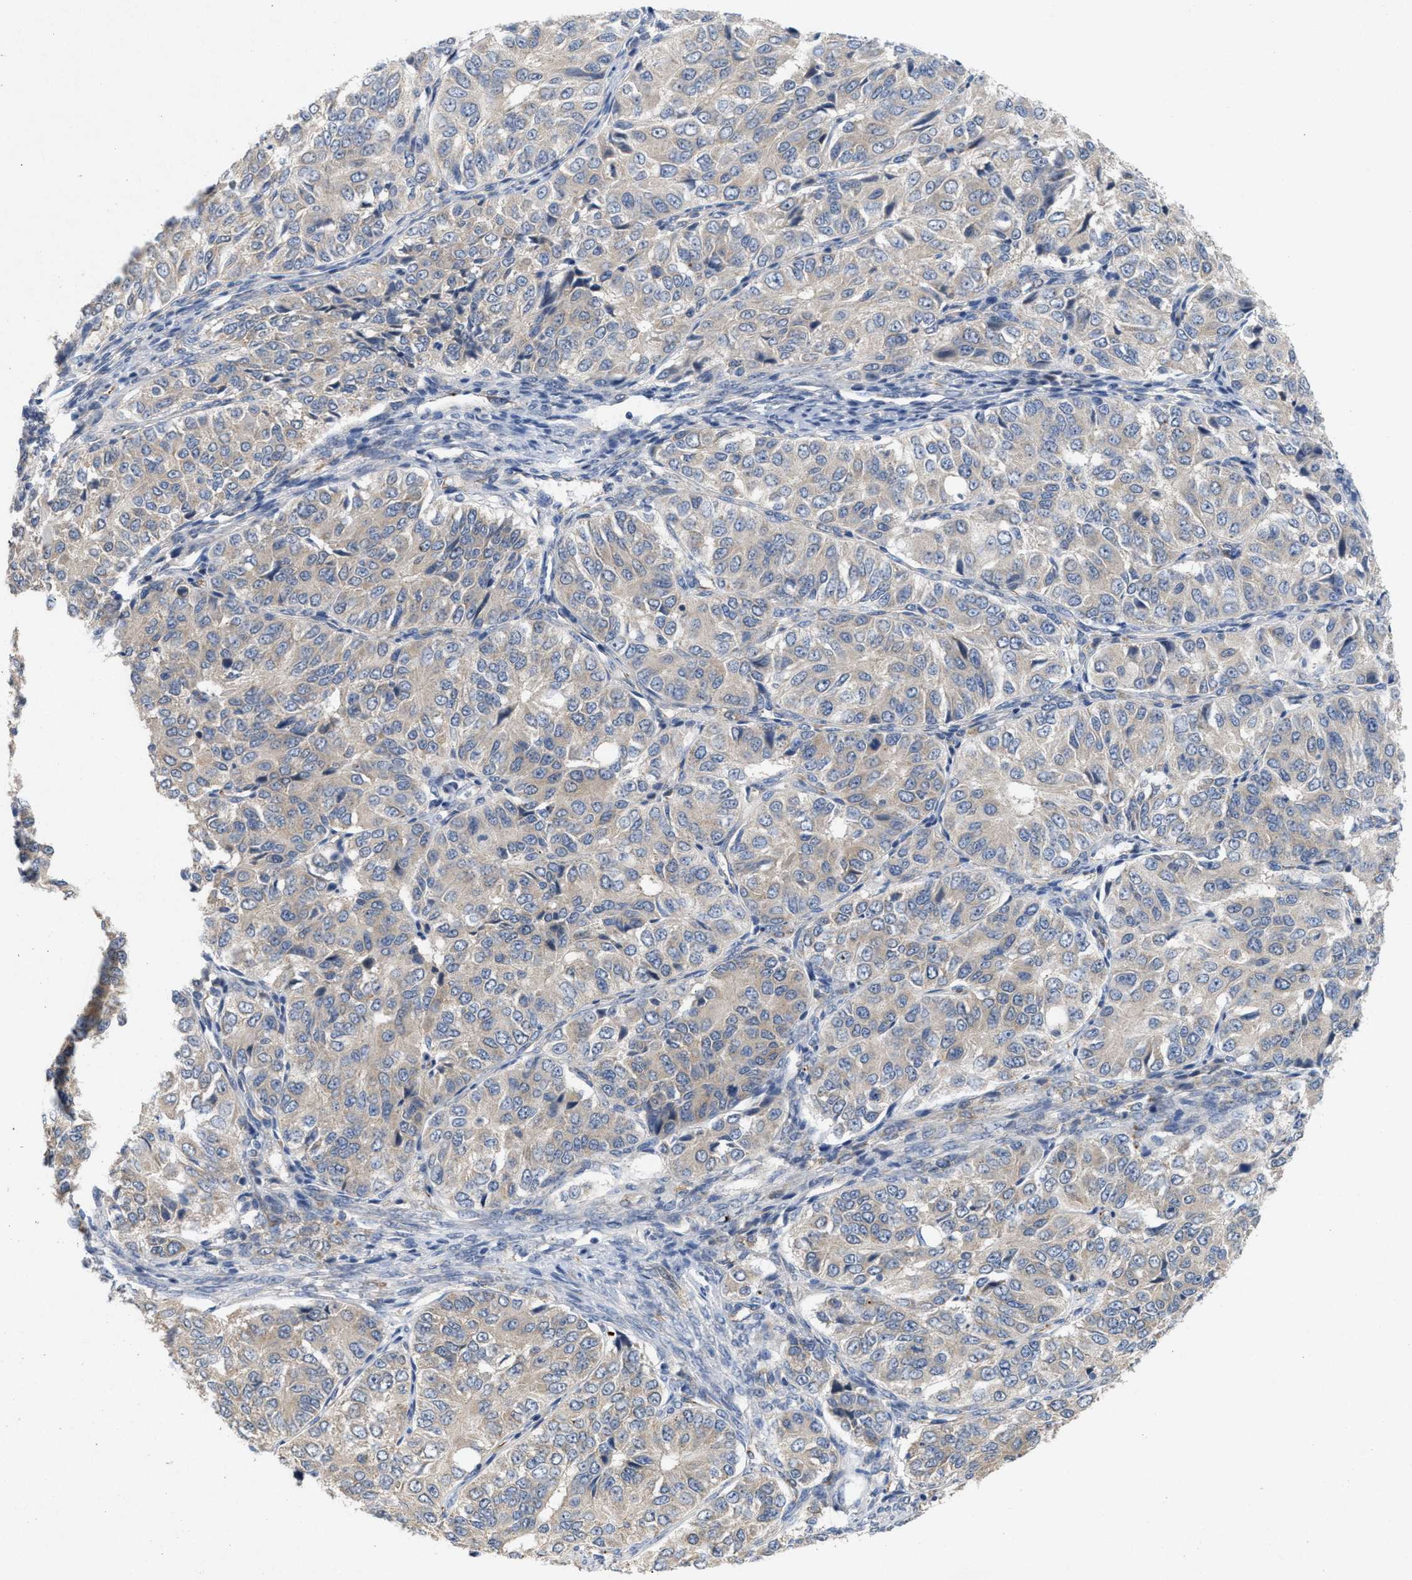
{"staining": {"intensity": "weak", "quantity": "25%-75%", "location": "cytoplasmic/membranous"}, "tissue": "ovarian cancer", "cell_type": "Tumor cells", "image_type": "cancer", "snomed": [{"axis": "morphology", "description": "Carcinoma, endometroid"}, {"axis": "topography", "description": "Ovary"}], "caption": "High-magnification brightfield microscopy of ovarian endometroid carcinoma stained with DAB (3,3'-diaminobenzidine) (brown) and counterstained with hematoxylin (blue). tumor cells exhibit weak cytoplasmic/membranous staining is appreciated in approximately25%-75% of cells. The staining was performed using DAB (3,3'-diaminobenzidine), with brown indicating positive protein expression. Nuclei are stained blue with hematoxylin.", "gene": "UBAP2", "patient": {"sex": "female", "age": 51}}